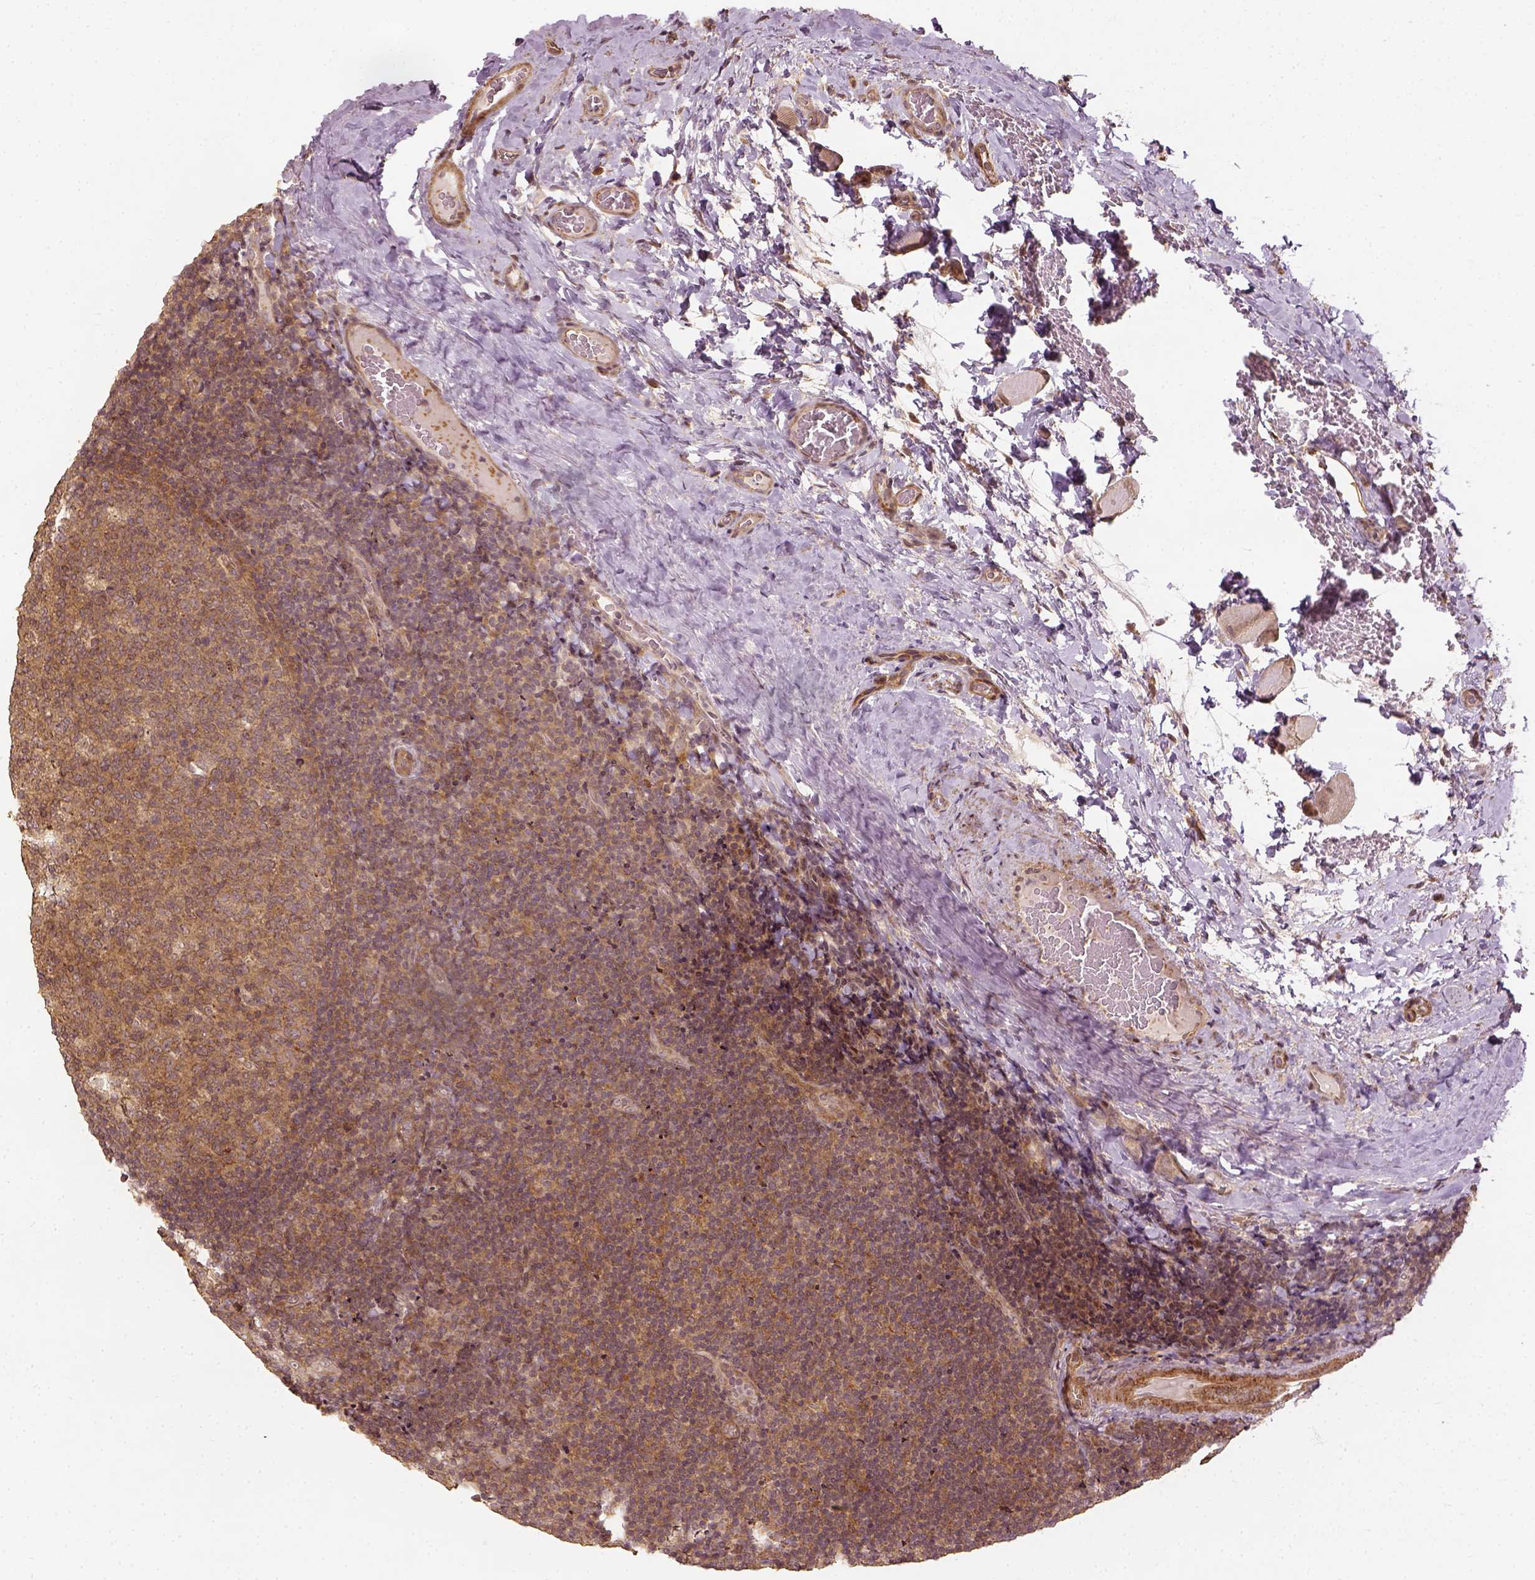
{"staining": {"intensity": "moderate", "quantity": ">75%", "location": "cytoplasmic/membranous"}, "tissue": "tonsil", "cell_type": "Germinal center cells", "image_type": "normal", "snomed": [{"axis": "morphology", "description": "Normal tissue, NOS"}, {"axis": "morphology", "description": "Inflammation, NOS"}, {"axis": "topography", "description": "Tonsil"}], "caption": "A high-resolution image shows immunohistochemistry (IHC) staining of normal tonsil, which shows moderate cytoplasmic/membranous staining in about >75% of germinal center cells. (Brightfield microscopy of DAB IHC at high magnification).", "gene": "VEGFA", "patient": {"sex": "female", "age": 31}}